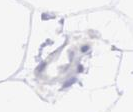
{"staining": {"intensity": "negative", "quantity": "none", "location": "none"}, "tissue": "adipose tissue", "cell_type": "Adipocytes", "image_type": "normal", "snomed": [{"axis": "morphology", "description": "Normal tissue, NOS"}, {"axis": "morphology", "description": "Duct carcinoma"}, {"axis": "topography", "description": "Breast"}, {"axis": "topography", "description": "Adipose tissue"}], "caption": "The image demonstrates no staining of adipocytes in benign adipose tissue.", "gene": "MYH1", "patient": {"sex": "female", "age": 37}}